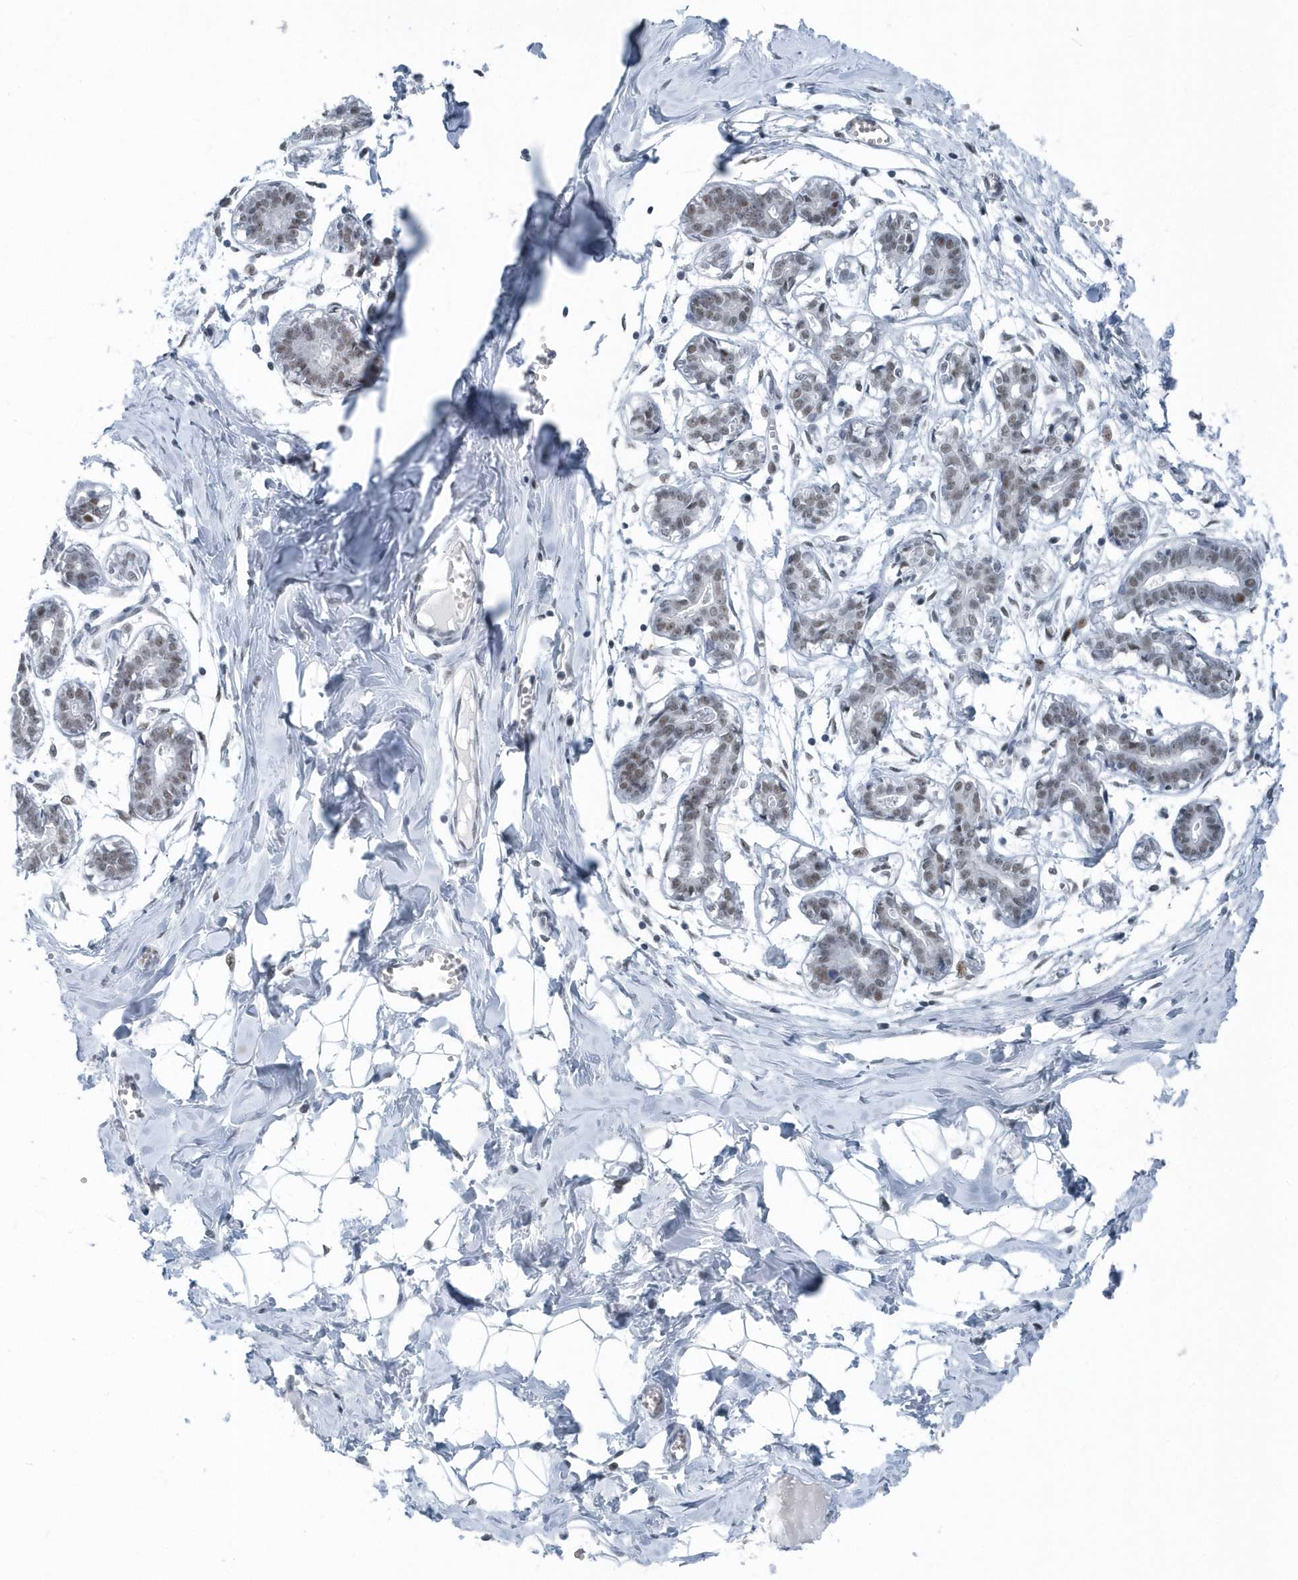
{"staining": {"intensity": "weak", "quantity": "25%-75%", "location": "nuclear"}, "tissue": "breast", "cell_type": "Adipocytes", "image_type": "normal", "snomed": [{"axis": "morphology", "description": "Normal tissue, NOS"}, {"axis": "topography", "description": "Breast"}], "caption": "Breast was stained to show a protein in brown. There is low levels of weak nuclear positivity in approximately 25%-75% of adipocytes. Nuclei are stained in blue.", "gene": "FIP1L1", "patient": {"sex": "female", "age": 27}}